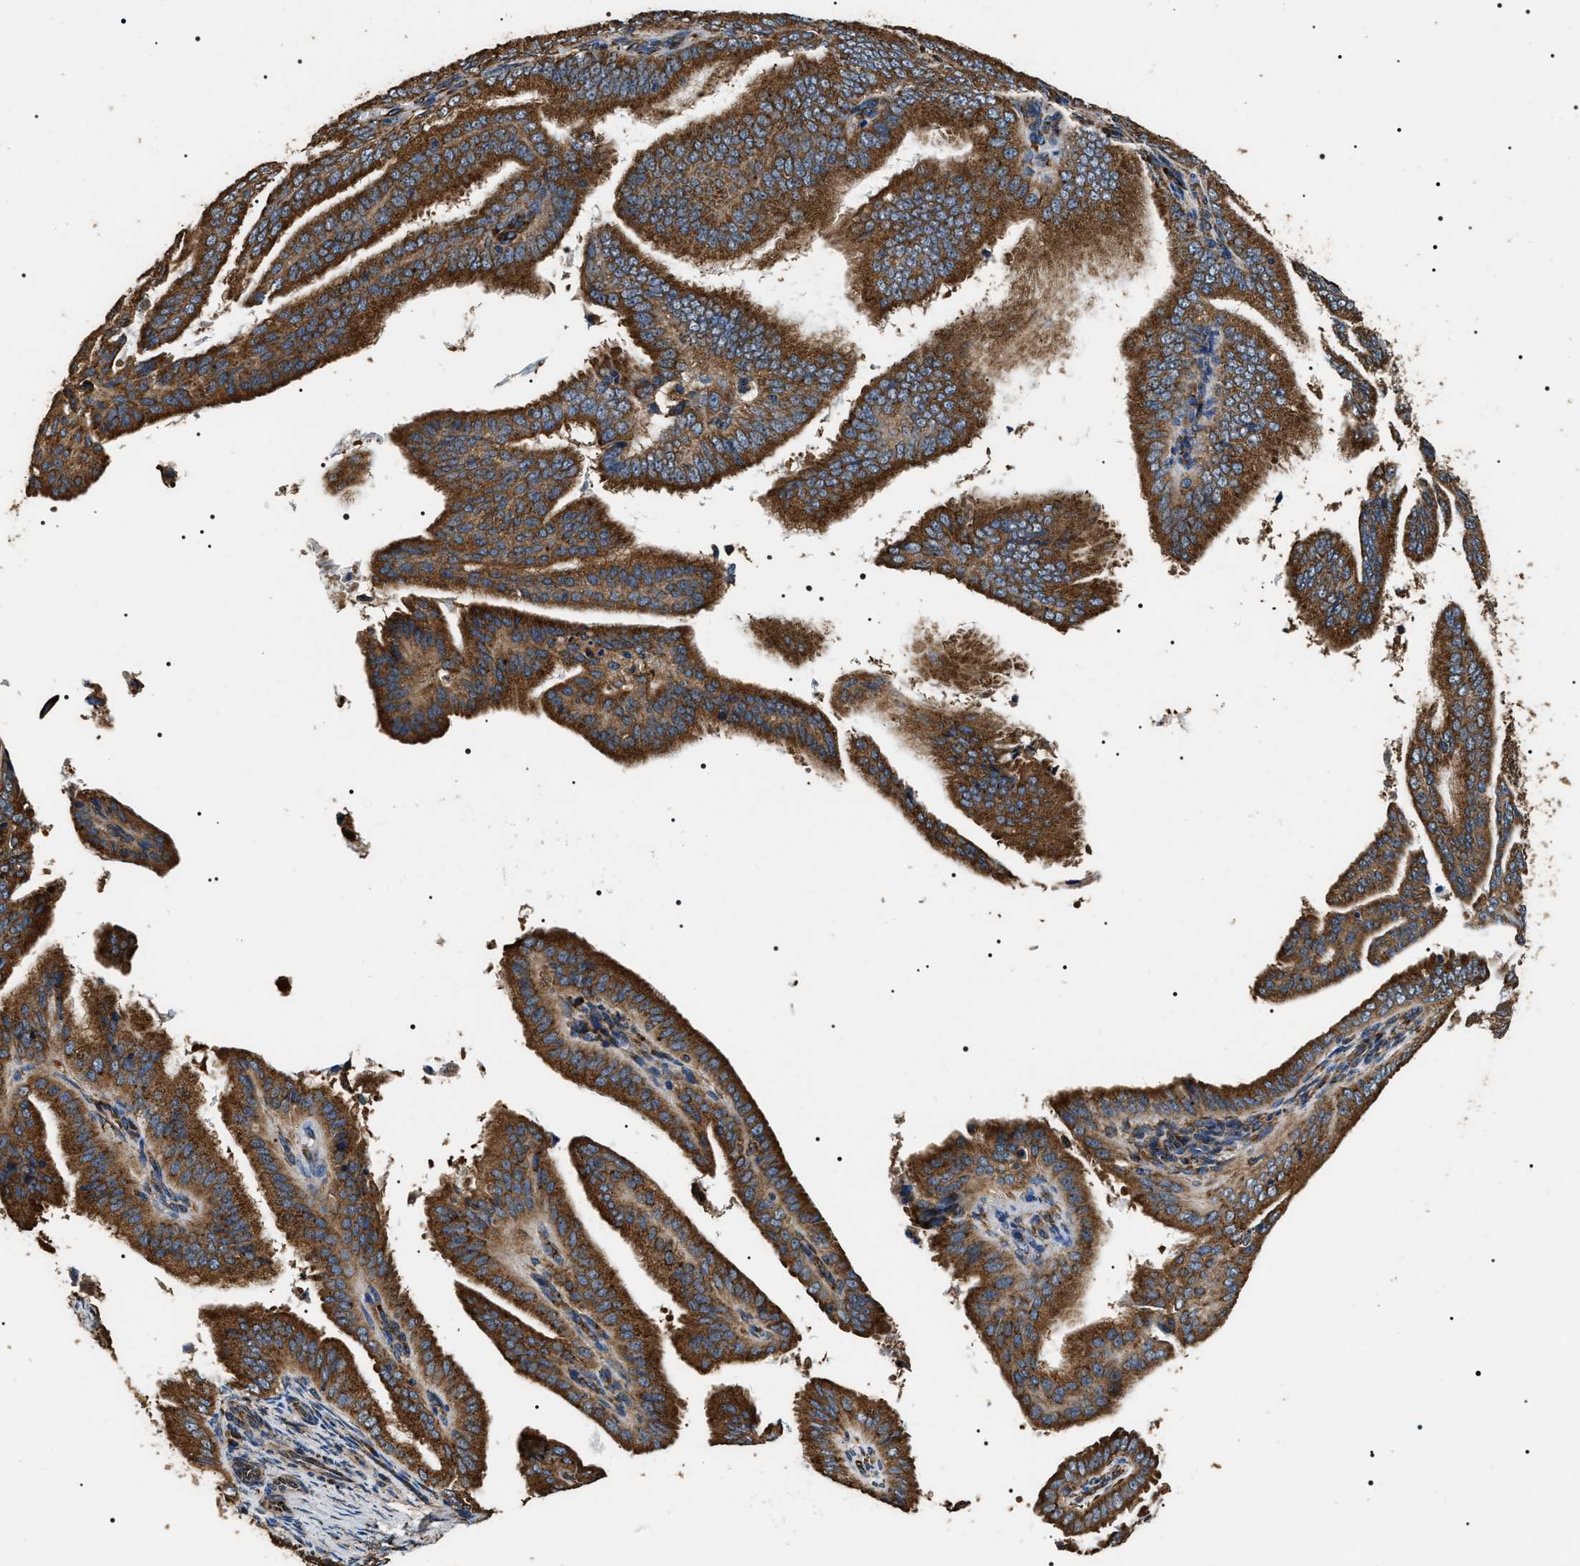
{"staining": {"intensity": "strong", "quantity": ">75%", "location": "cytoplasmic/membranous"}, "tissue": "endometrial cancer", "cell_type": "Tumor cells", "image_type": "cancer", "snomed": [{"axis": "morphology", "description": "Adenocarcinoma, NOS"}, {"axis": "topography", "description": "Endometrium"}], "caption": "Immunohistochemistry (IHC) (DAB (3,3'-diaminobenzidine)) staining of human endometrial adenocarcinoma demonstrates strong cytoplasmic/membranous protein expression in about >75% of tumor cells.", "gene": "KTN1", "patient": {"sex": "female", "age": 58}}